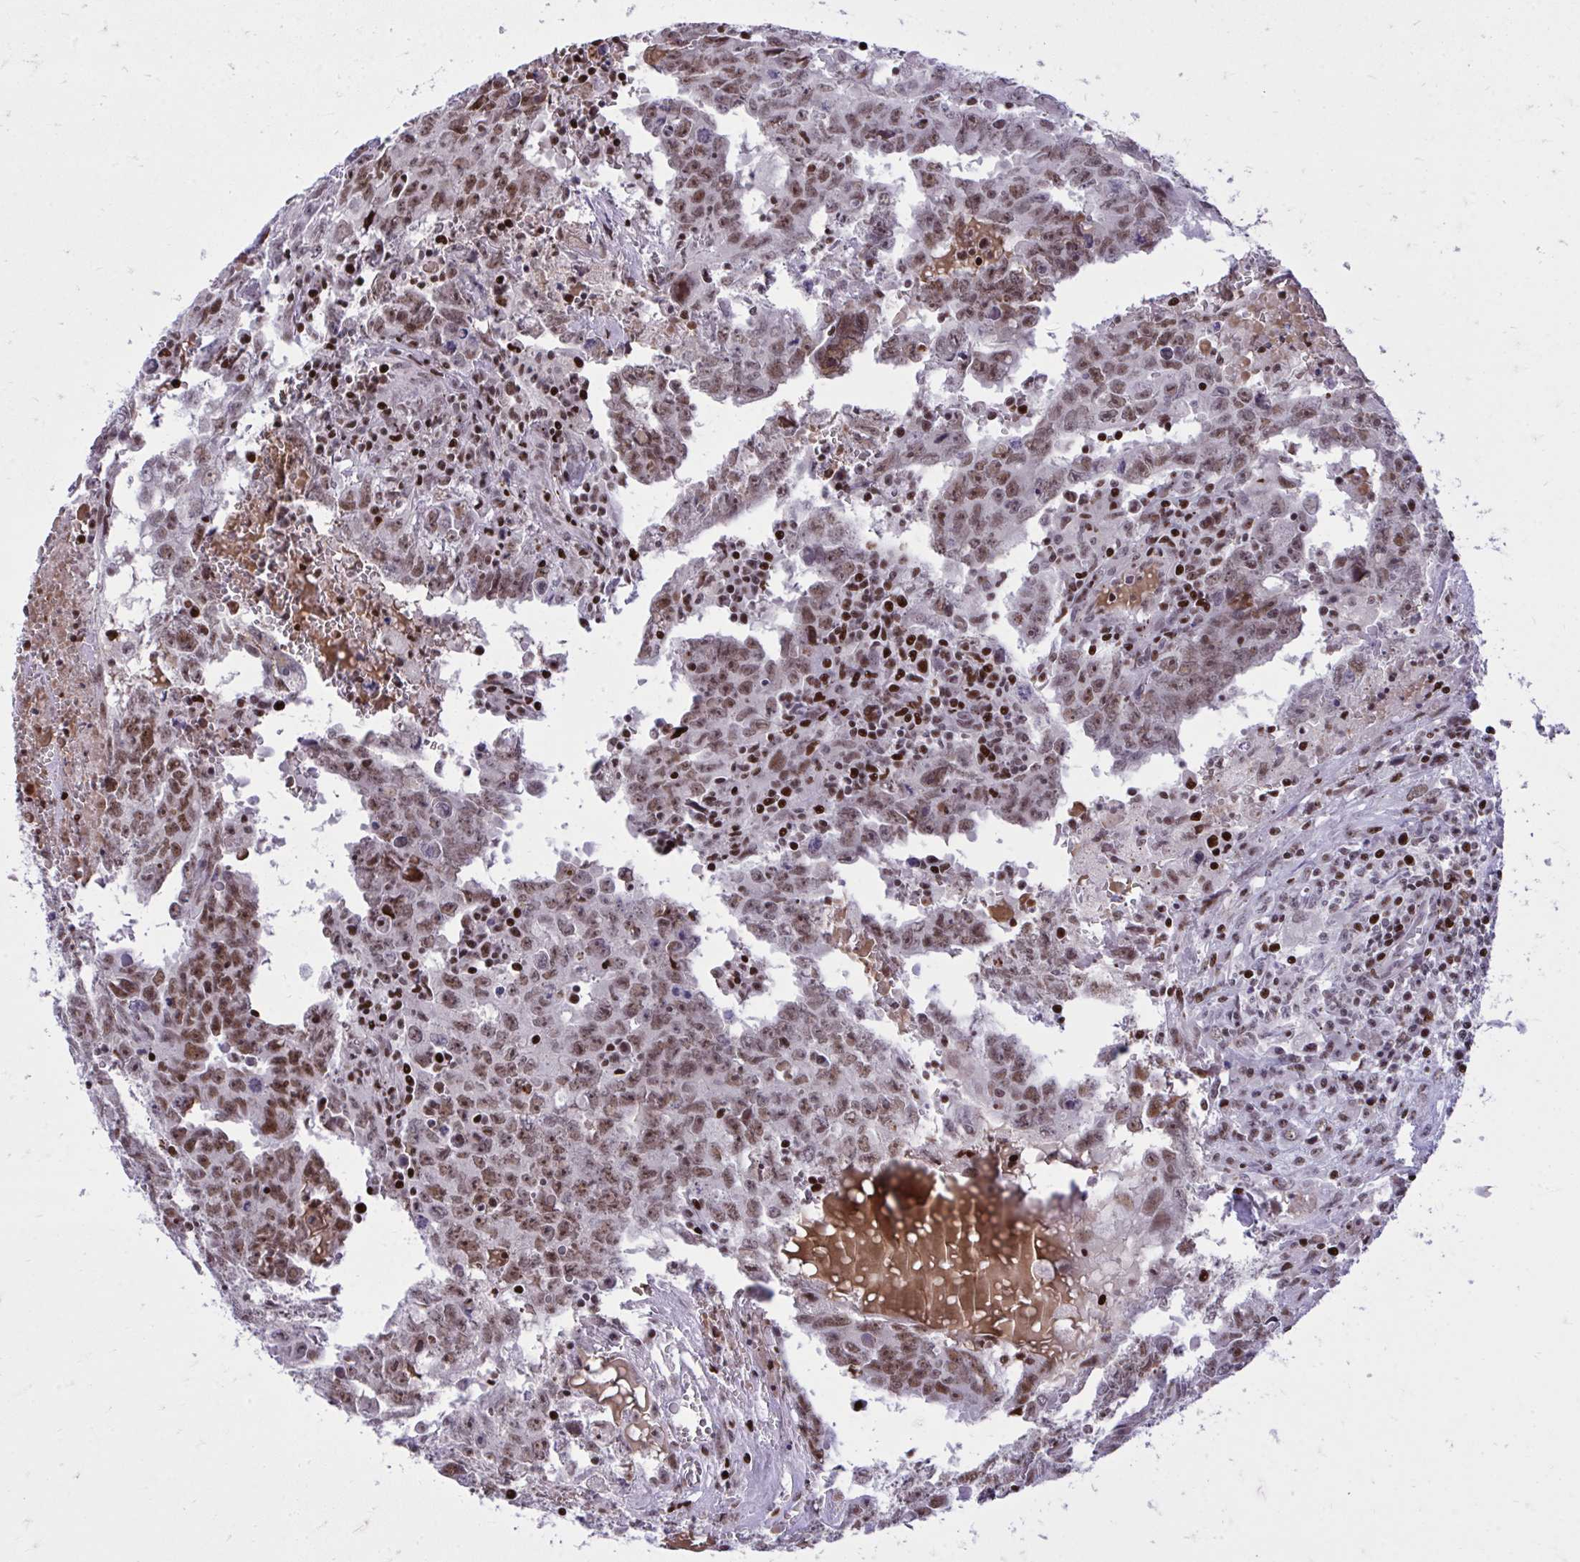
{"staining": {"intensity": "moderate", "quantity": ">75%", "location": "nuclear"}, "tissue": "testis cancer", "cell_type": "Tumor cells", "image_type": "cancer", "snomed": [{"axis": "morphology", "description": "Carcinoma, Embryonal, NOS"}, {"axis": "topography", "description": "Testis"}], "caption": "The image shows a brown stain indicating the presence of a protein in the nuclear of tumor cells in testis cancer.", "gene": "C14orf39", "patient": {"sex": "male", "age": 22}}